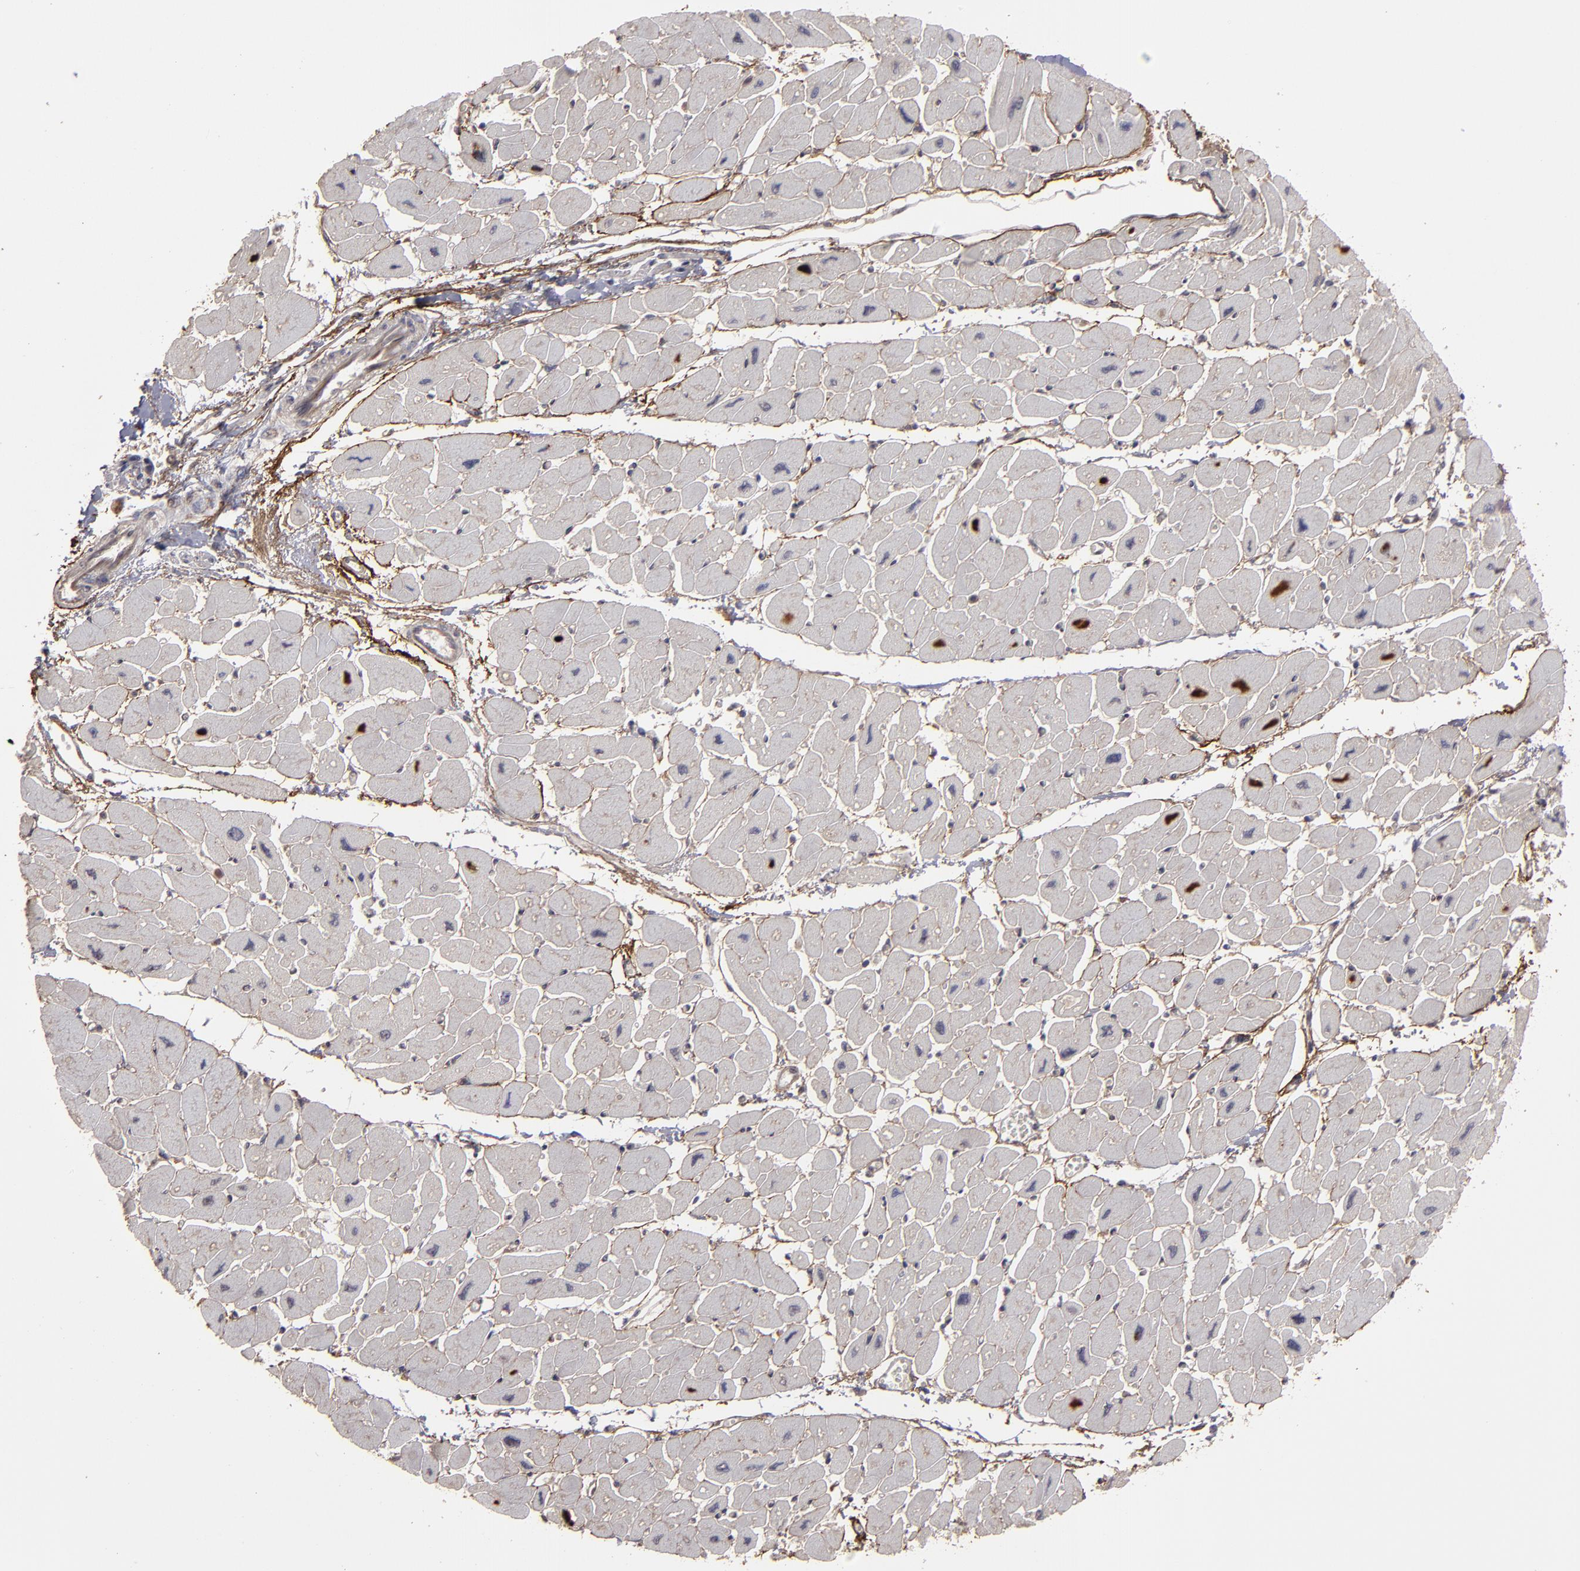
{"staining": {"intensity": "negative", "quantity": "none", "location": "none"}, "tissue": "heart muscle", "cell_type": "Cardiomyocytes", "image_type": "normal", "snomed": [{"axis": "morphology", "description": "Normal tissue, NOS"}, {"axis": "topography", "description": "Heart"}], "caption": "A histopathology image of heart muscle stained for a protein shows no brown staining in cardiomyocytes. (Brightfield microscopy of DAB (3,3'-diaminobenzidine) IHC at high magnification).", "gene": "CD55", "patient": {"sex": "female", "age": 54}}